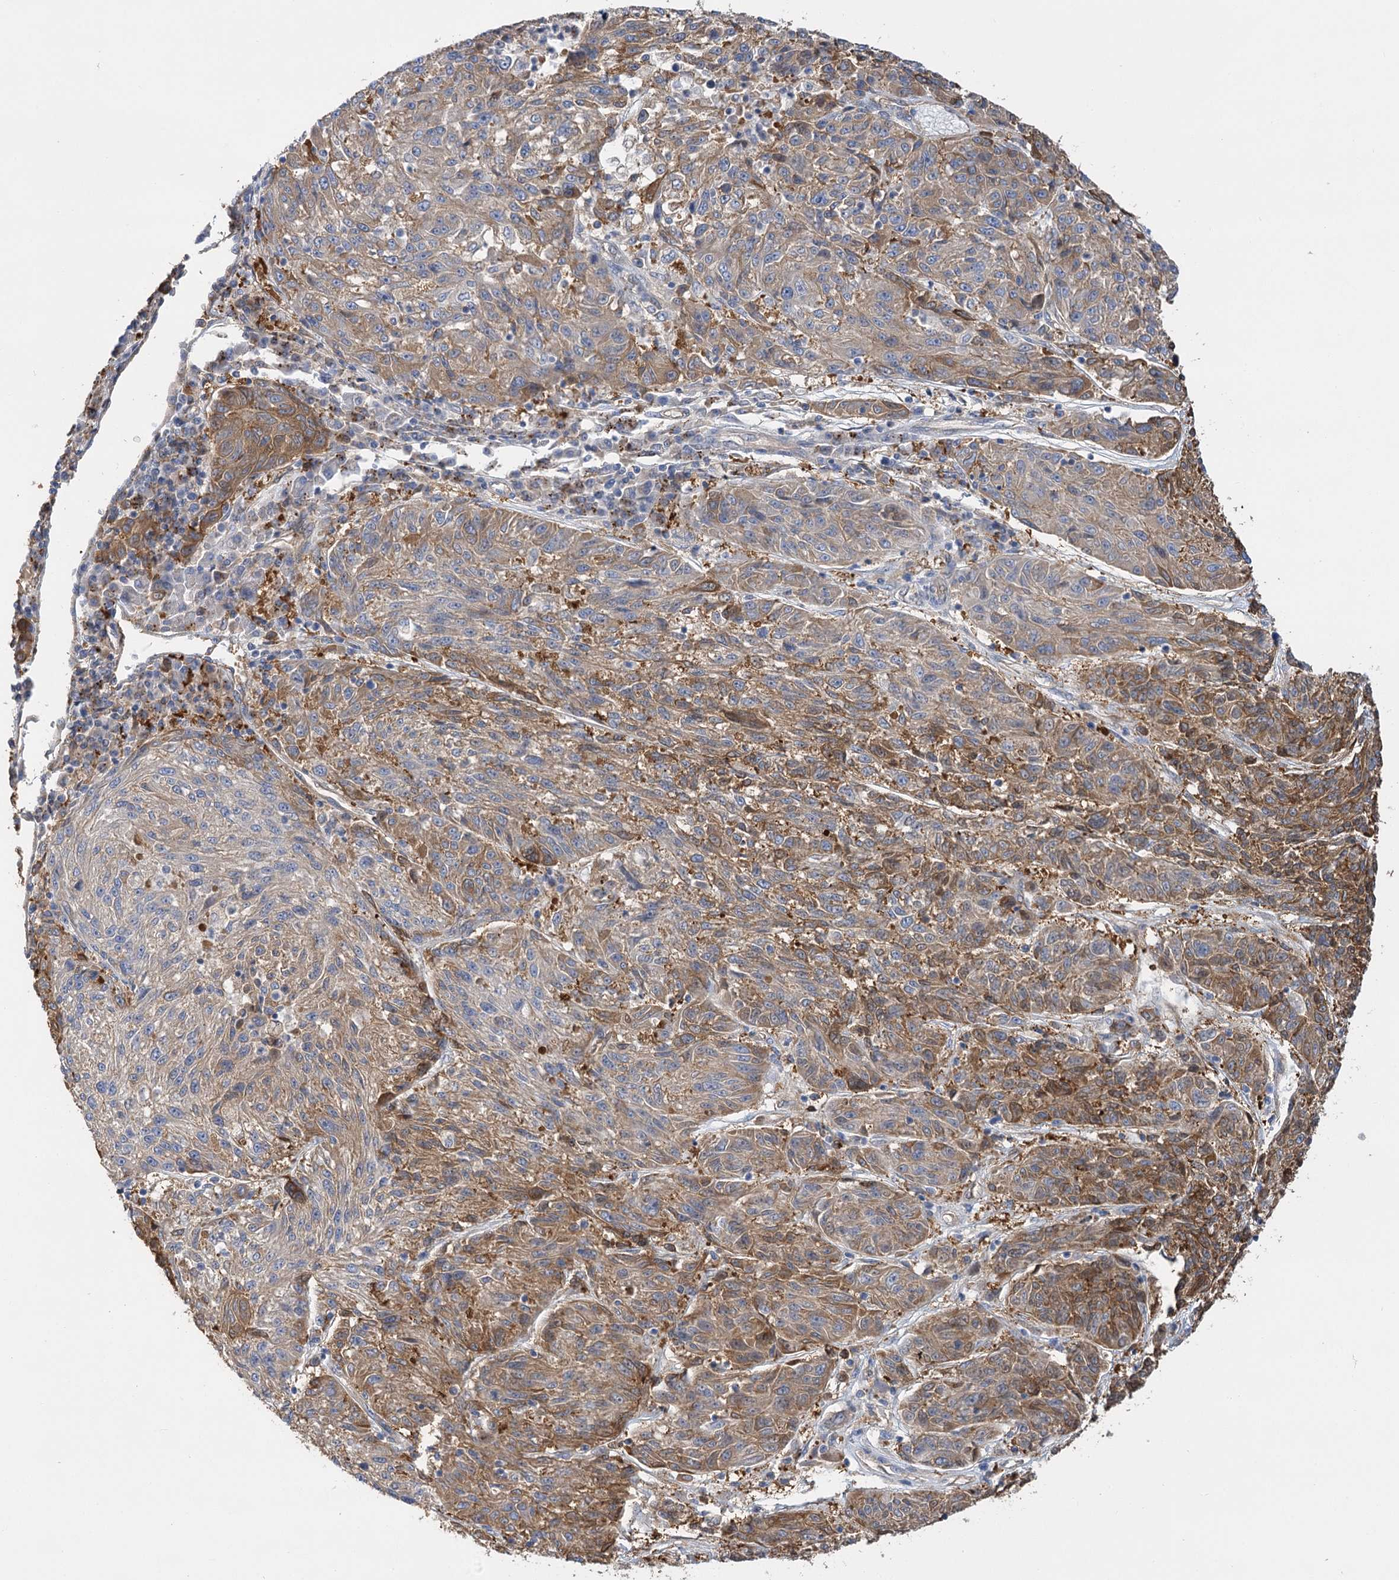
{"staining": {"intensity": "moderate", "quantity": "25%-75%", "location": "cytoplasmic/membranous"}, "tissue": "melanoma", "cell_type": "Tumor cells", "image_type": "cancer", "snomed": [{"axis": "morphology", "description": "Malignant melanoma, NOS"}, {"axis": "topography", "description": "Skin"}], "caption": "Tumor cells demonstrate medium levels of moderate cytoplasmic/membranous staining in approximately 25%-75% of cells in malignant melanoma. The staining was performed using DAB, with brown indicating positive protein expression. Nuclei are stained blue with hematoxylin.", "gene": "GUSB", "patient": {"sex": "male", "age": 53}}